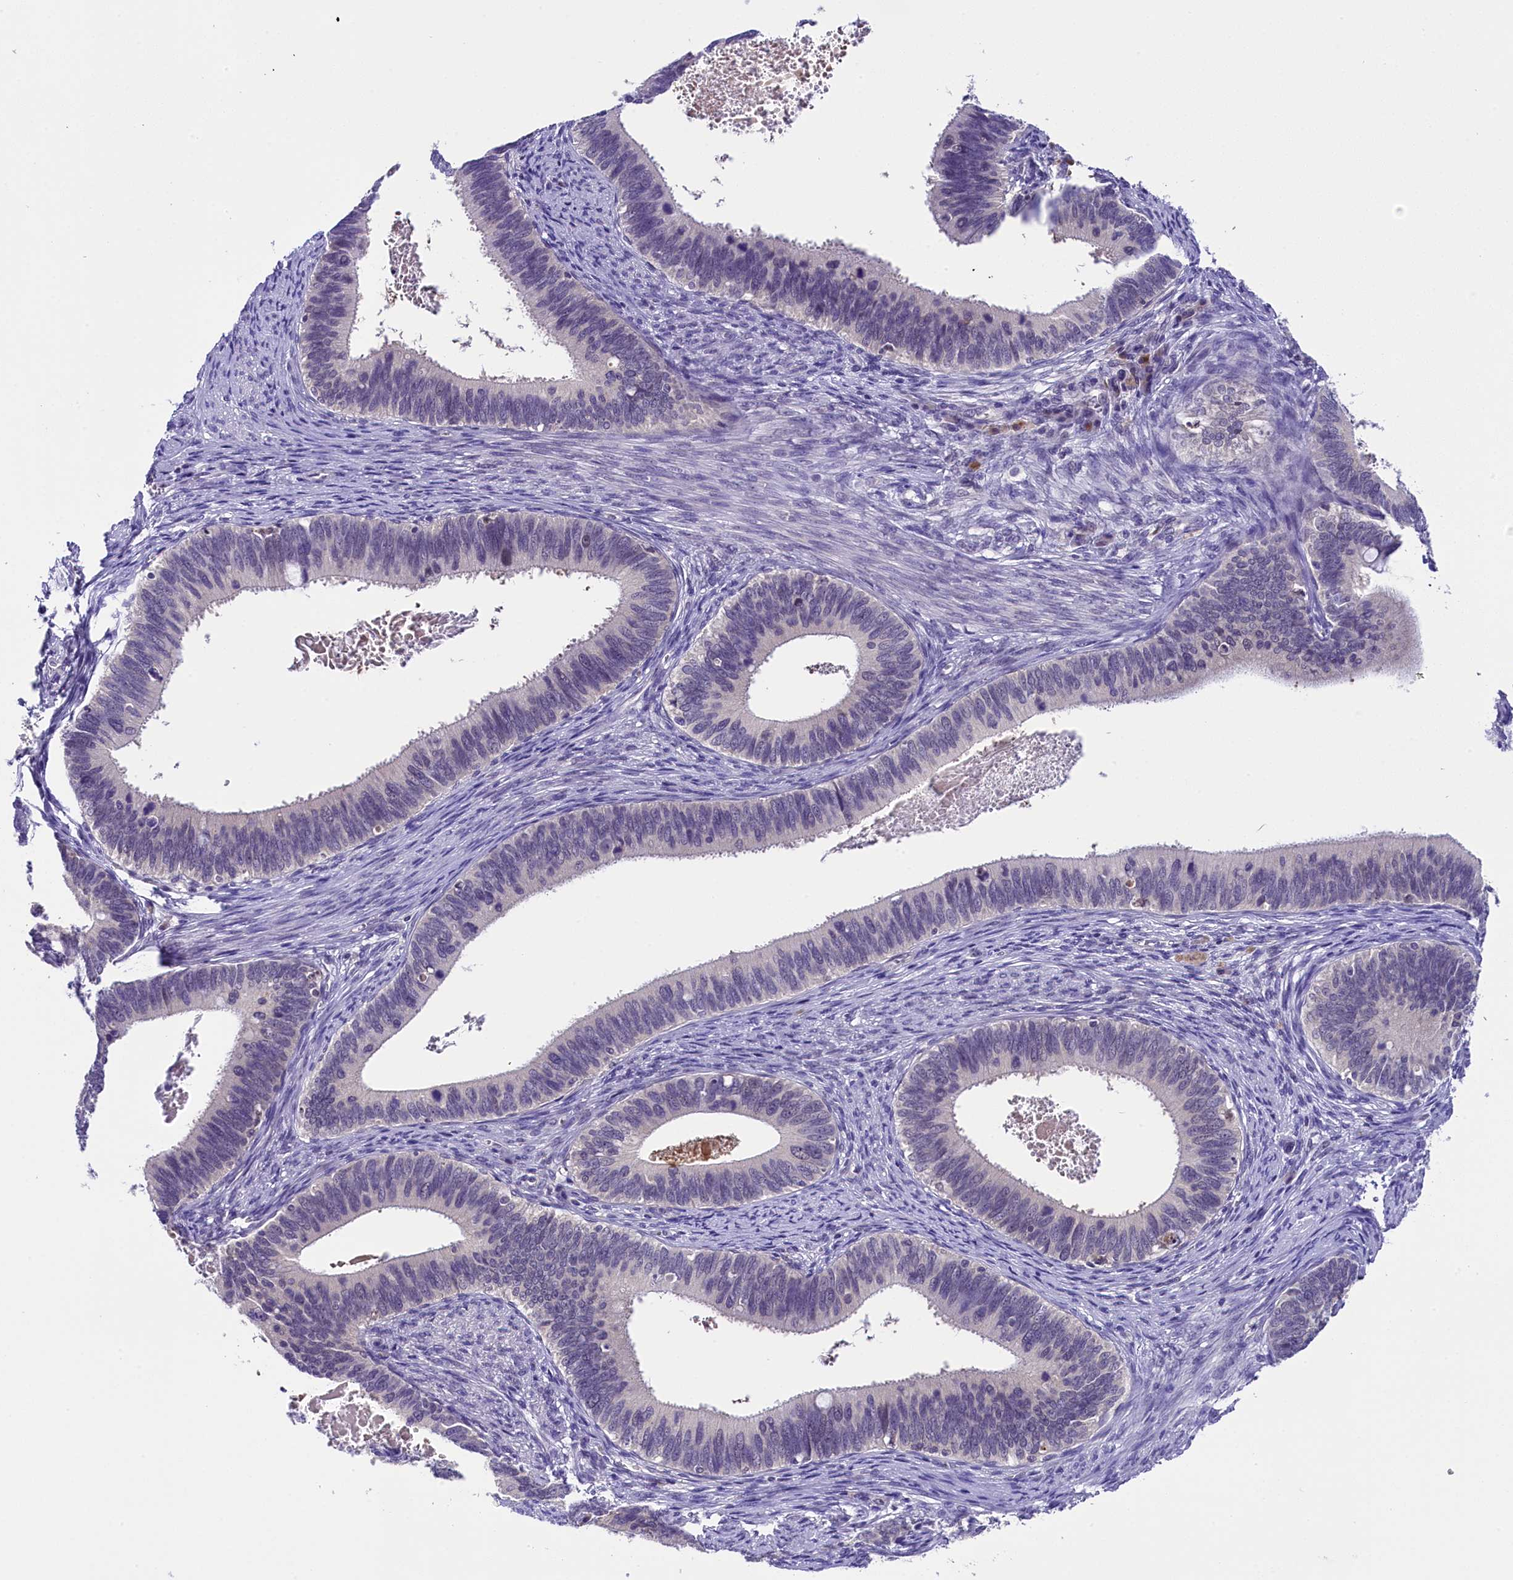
{"staining": {"intensity": "negative", "quantity": "none", "location": "none"}, "tissue": "cervical cancer", "cell_type": "Tumor cells", "image_type": "cancer", "snomed": [{"axis": "morphology", "description": "Adenocarcinoma, NOS"}, {"axis": "topography", "description": "Cervix"}], "caption": "This is a histopathology image of immunohistochemistry staining of adenocarcinoma (cervical), which shows no expression in tumor cells.", "gene": "IQCN", "patient": {"sex": "female", "age": 42}}